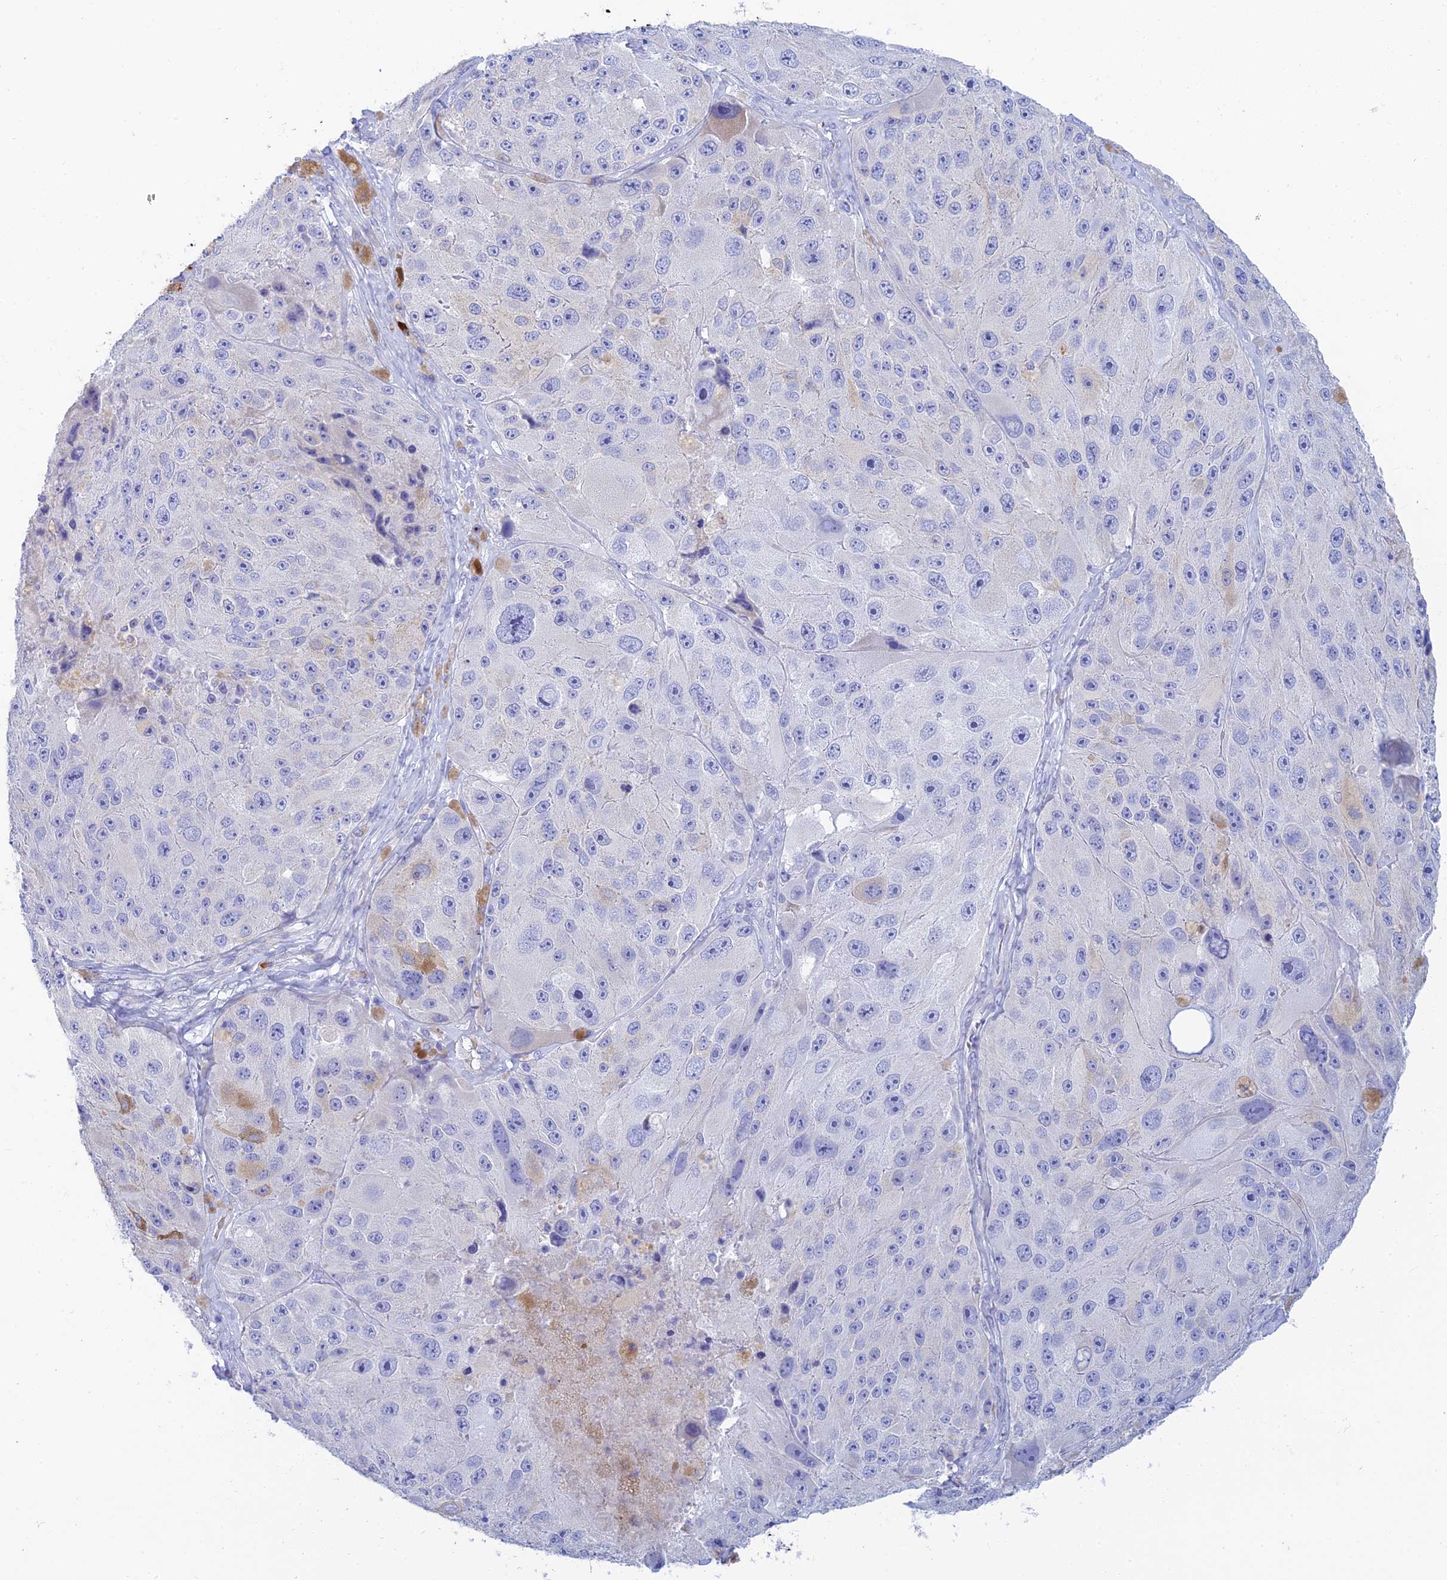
{"staining": {"intensity": "negative", "quantity": "none", "location": "none"}, "tissue": "melanoma", "cell_type": "Tumor cells", "image_type": "cancer", "snomed": [{"axis": "morphology", "description": "Malignant melanoma, Metastatic site"}, {"axis": "topography", "description": "Lymph node"}], "caption": "A high-resolution histopathology image shows IHC staining of malignant melanoma (metastatic site), which demonstrates no significant positivity in tumor cells.", "gene": "CEP152", "patient": {"sex": "male", "age": 62}}